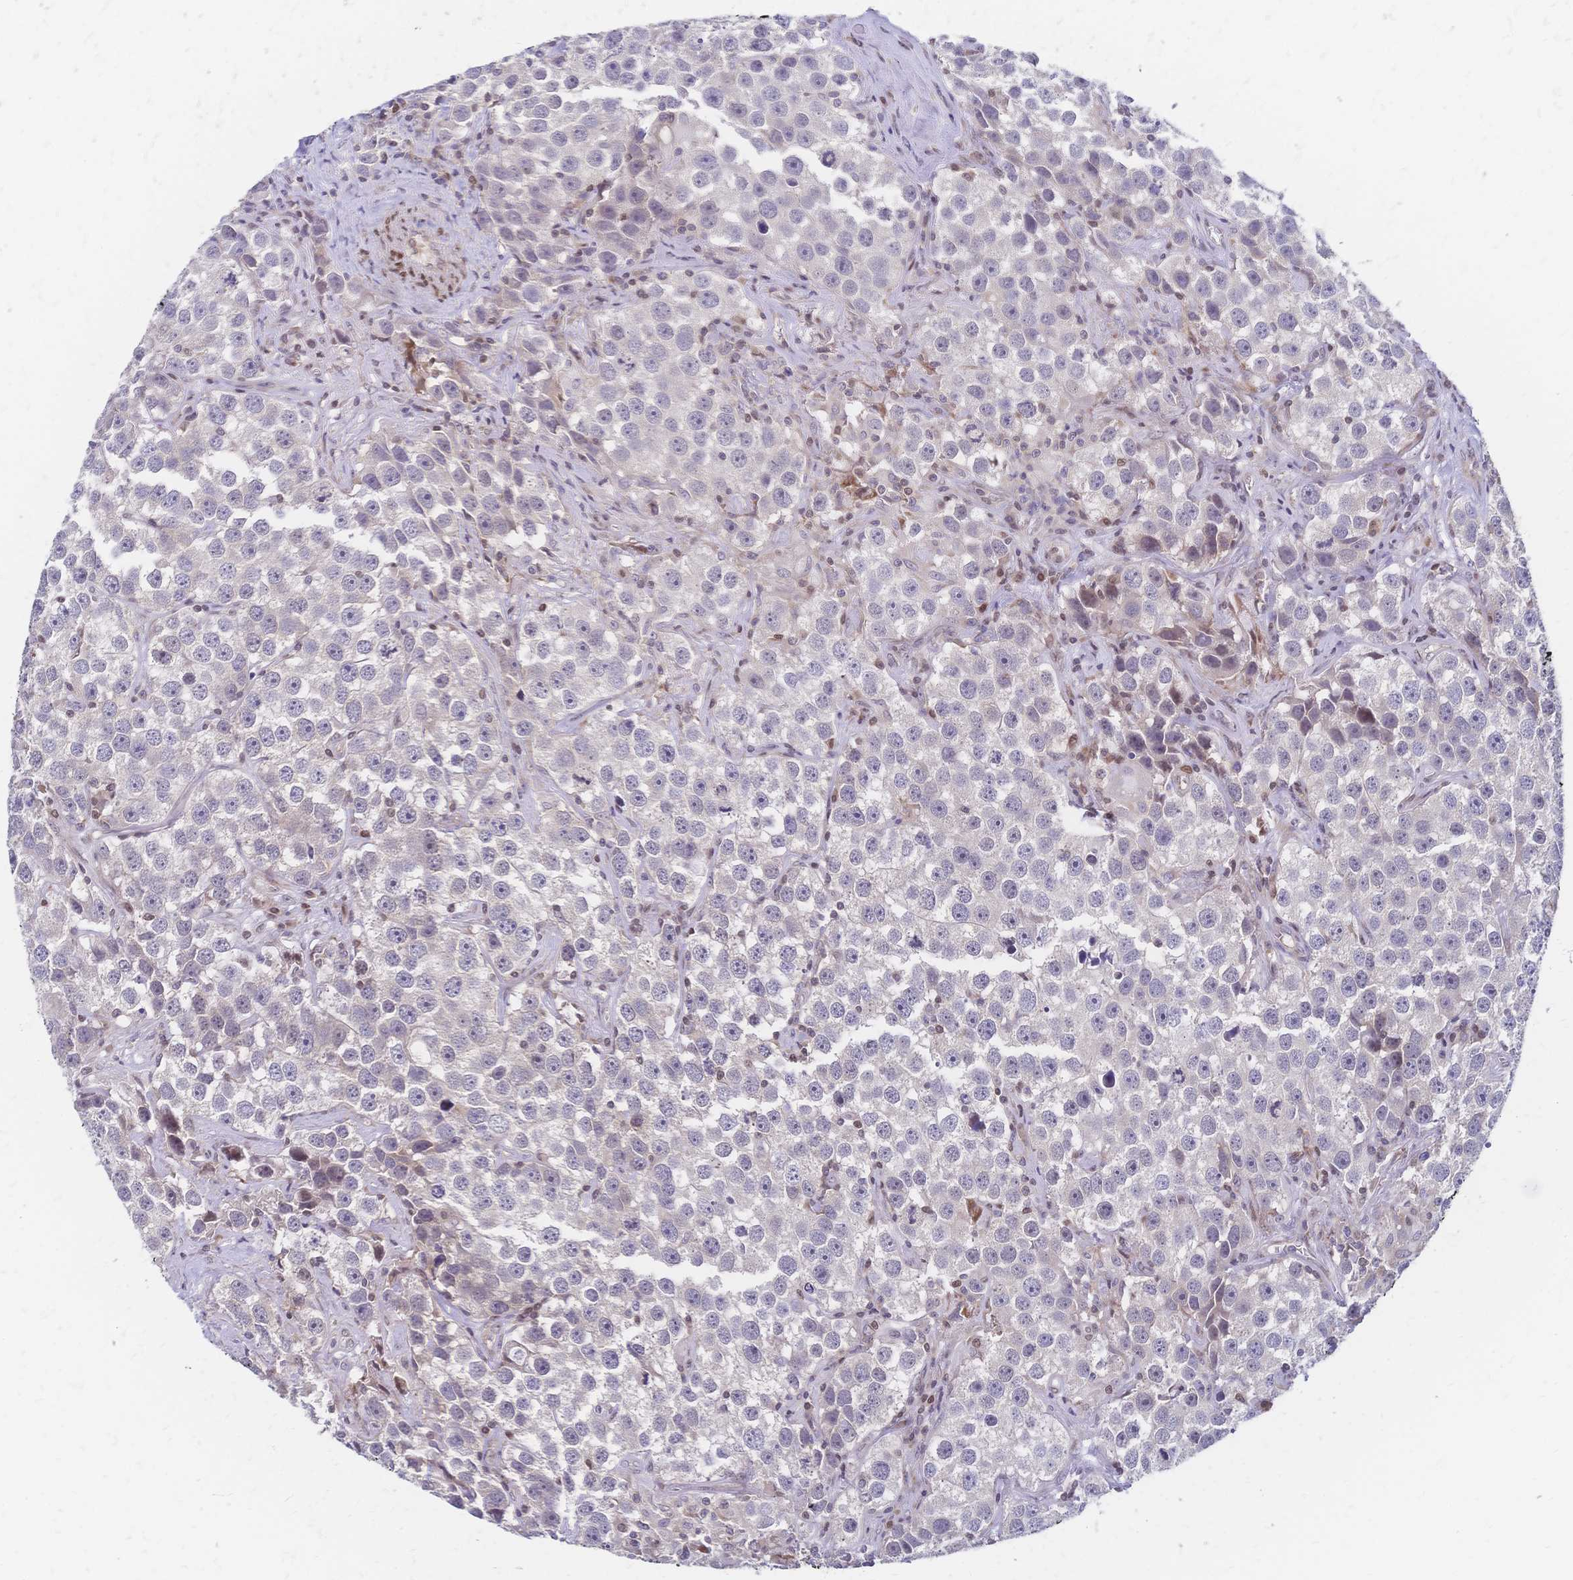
{"staining": {"intensity": "negative", "quantity": "none", "location": "none"}, "tissue": "testis cancer", "cell_type": "Tumor cells", "image_type": "cancer", "snomed": [{"axis": "morphology", "description": "Seminoma, NOS"}, {"axis": "topography", "description": "Testis"}], "caption": "High power microscopy image of an immunohistochemistry (IHC) micrograph of testis cancer, revealing no significant expression in tumor cells. (DAB (3,3'-diaminobenzidine) IHC visualized using brightfield microscopy, high magnification).", "gene": "CBX7", "patient": {"sex": "male", "age": 49}}